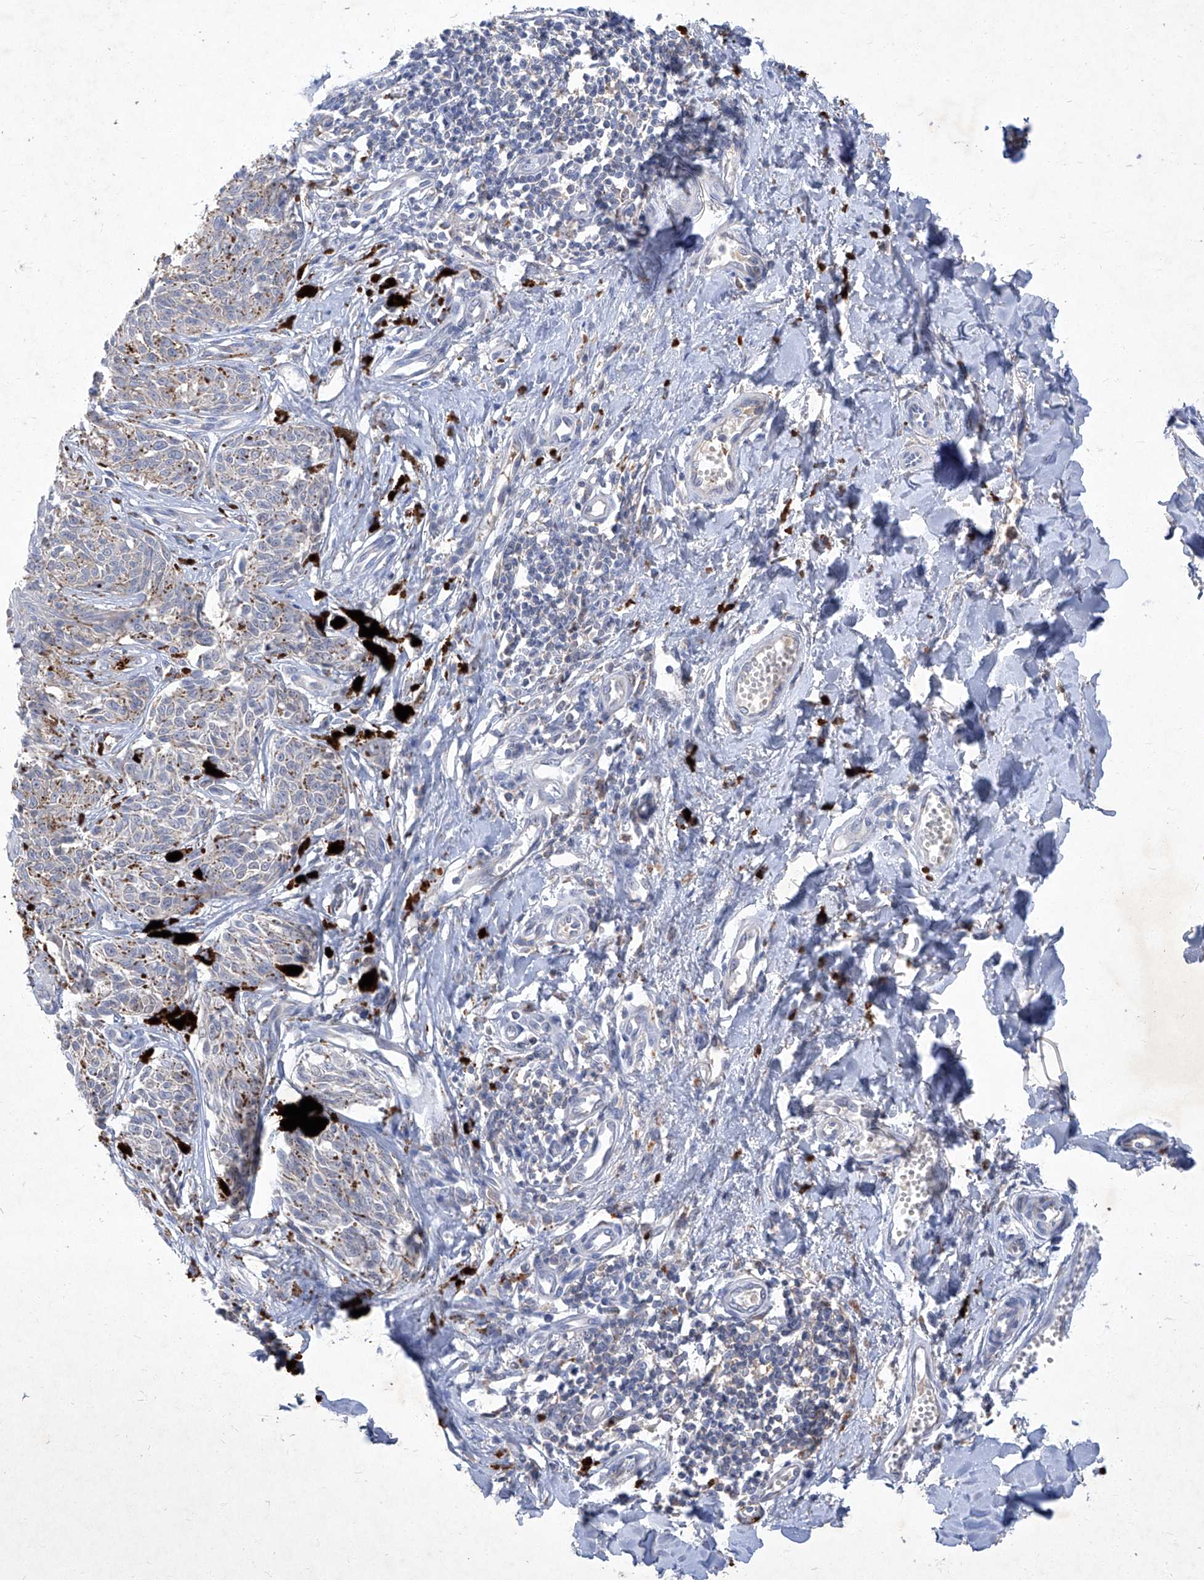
{"staining": {"intensity": "negative", "quantity": "none", "location": "none"}, "tissue": "melanoma", "cell_type": "Tumor cells", "image_type": "cancer", "snomed": [{"axis": "morphology", "description": "Malignant melanoma, NOS"}, {"axis": "topography", "description": "Skin"}], "caption": "Immunohistochemical staining of human malignant melanoma exhibits no significant staining in tumor cells.", "gene": "SBK2", "patient": {"sex": "male", "age": 53}}